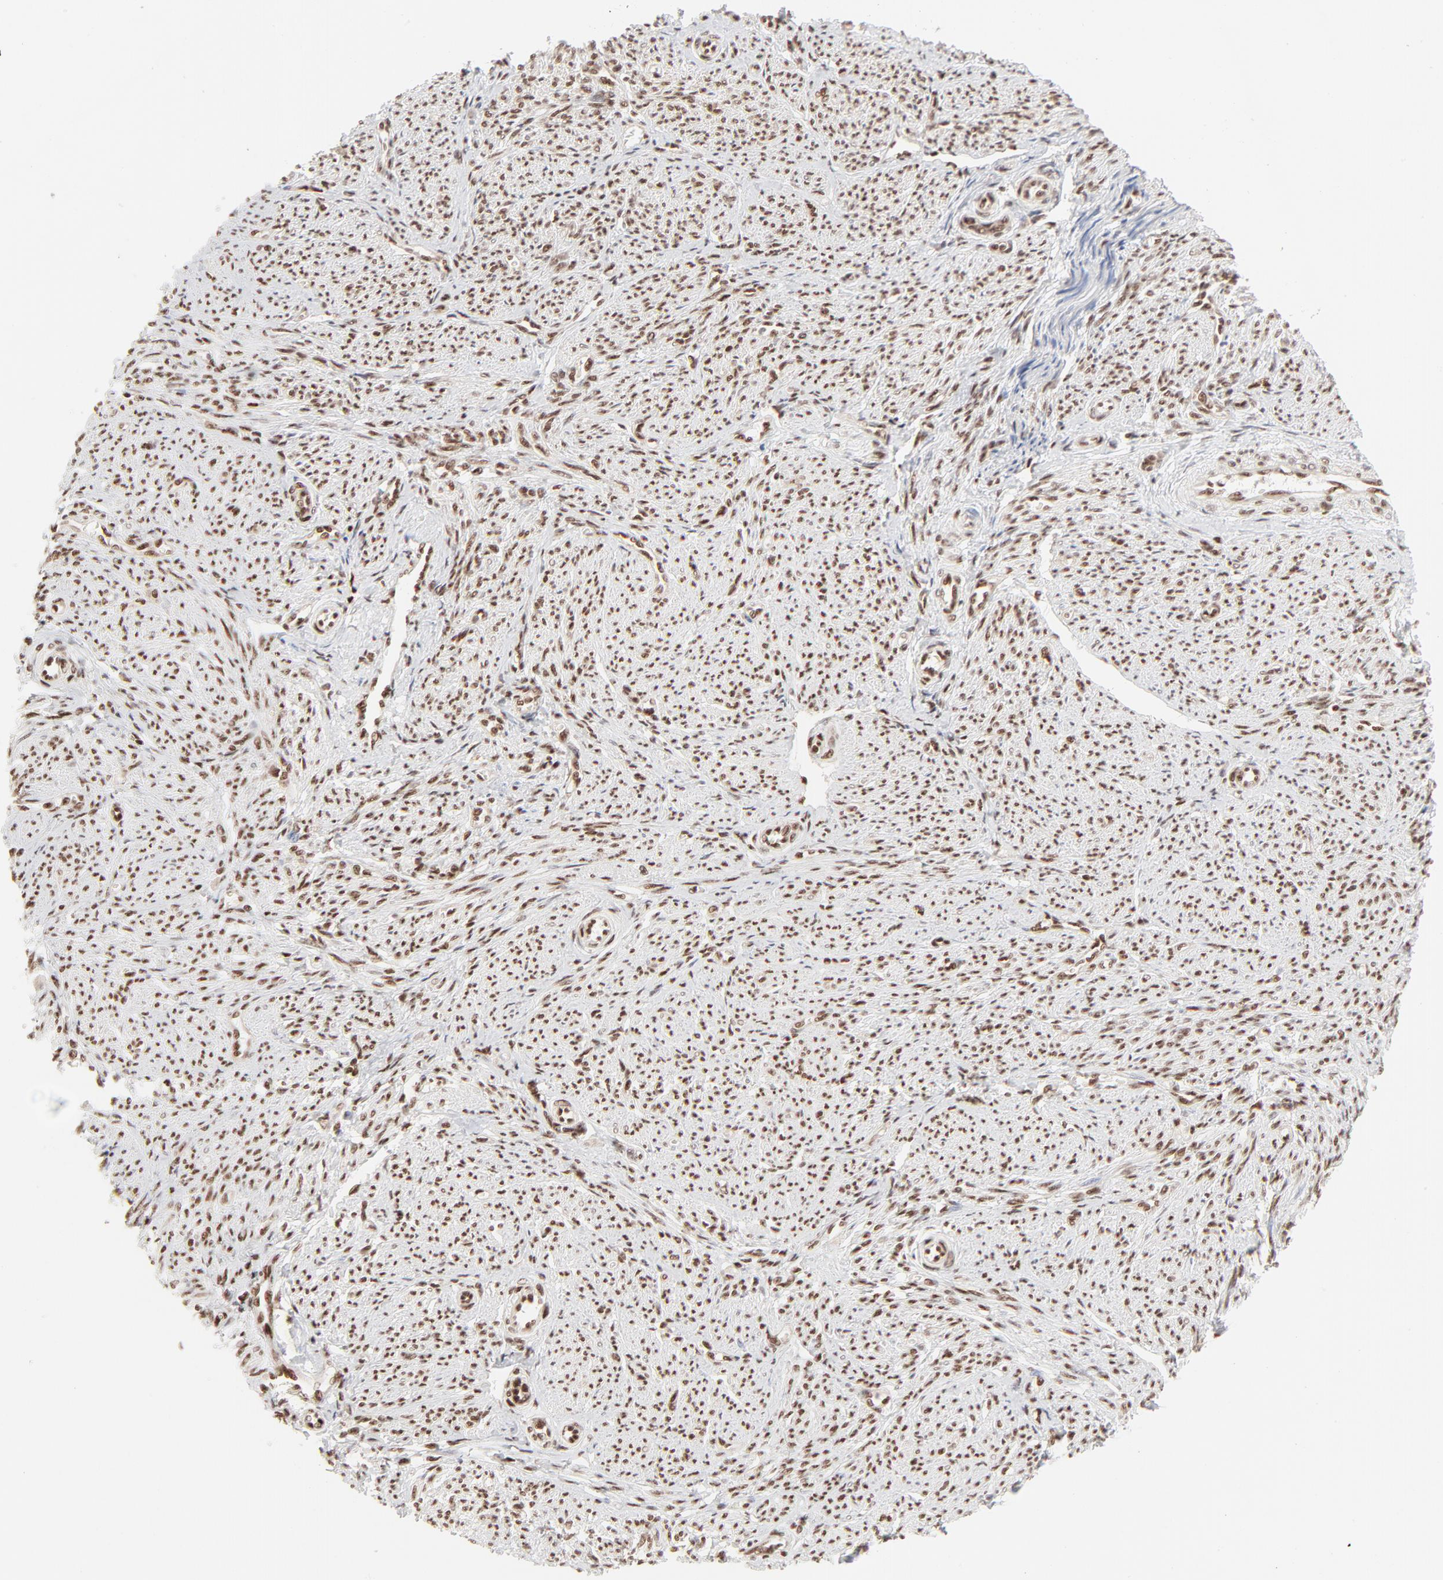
{"staining": {"intensity": "moderate", "quantity": "25%-75%", "location": "nuclear"}, "tissue": "smooth muscle", "cell_type": "Smooth muscle cells", "image_type": "normal", "snomed": [{"axis": "morphology", "description": "Normal tissue, NOS"}, {"axis": "topography", "description": "Smooth muscle"}], "caption": "IHC (DAB (3,3'-diaminobenzidine)) staining of unremarkable human smooth muscle displays moderate nuclear protein expression in approximately 25%-75% of smooth muscle cells. (Stains: DAB (3,3'-diaminobenzidine) in brown, nuclei in blue, Microscopy: brightfield microscopy at high magnification).", "gene": "TARDBP", "patient": {"sex": "female", "age": 65}}